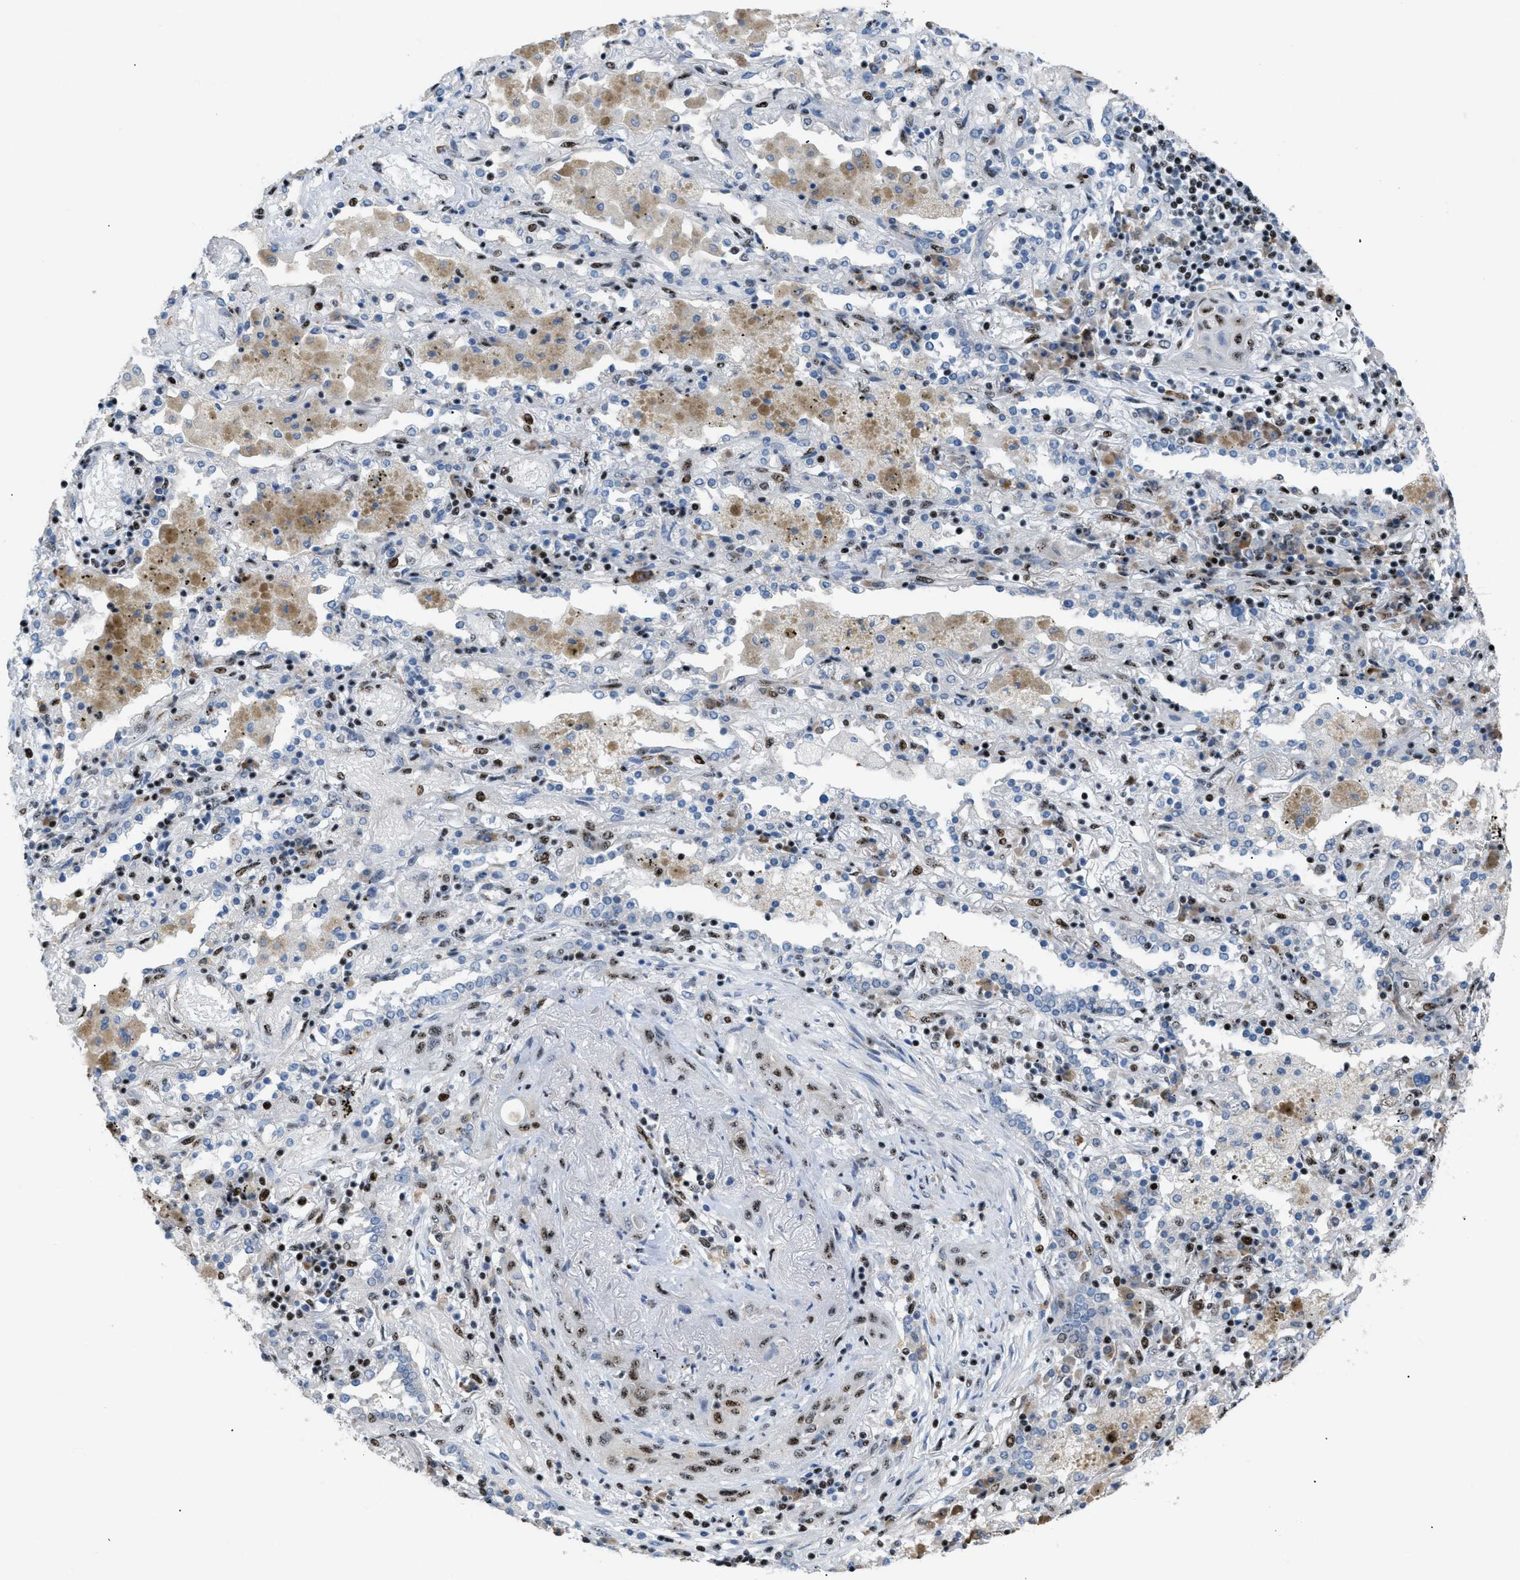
{"staining": {"intensity": "moderate", "quantity": "25%-75%", "location": "nuclear"}, "tissue": "lung cancer", "cell_type": "Tumor cells", "image_type": "cancer", "snomed": [{"axis": "morphology", "description": "Squamous cell carcinoma, NOS"}, {"axis": "topography", "description": "Lung"}], "caption": "IHC image of lung squamous cell carcinoma stained for a protein (brown), which shows medium levels of moderate nuclear positivity in approximately 25%-75% of tumor cells.", "gene": "CDR2", "patient": {"sex": "female", "age": 47}}